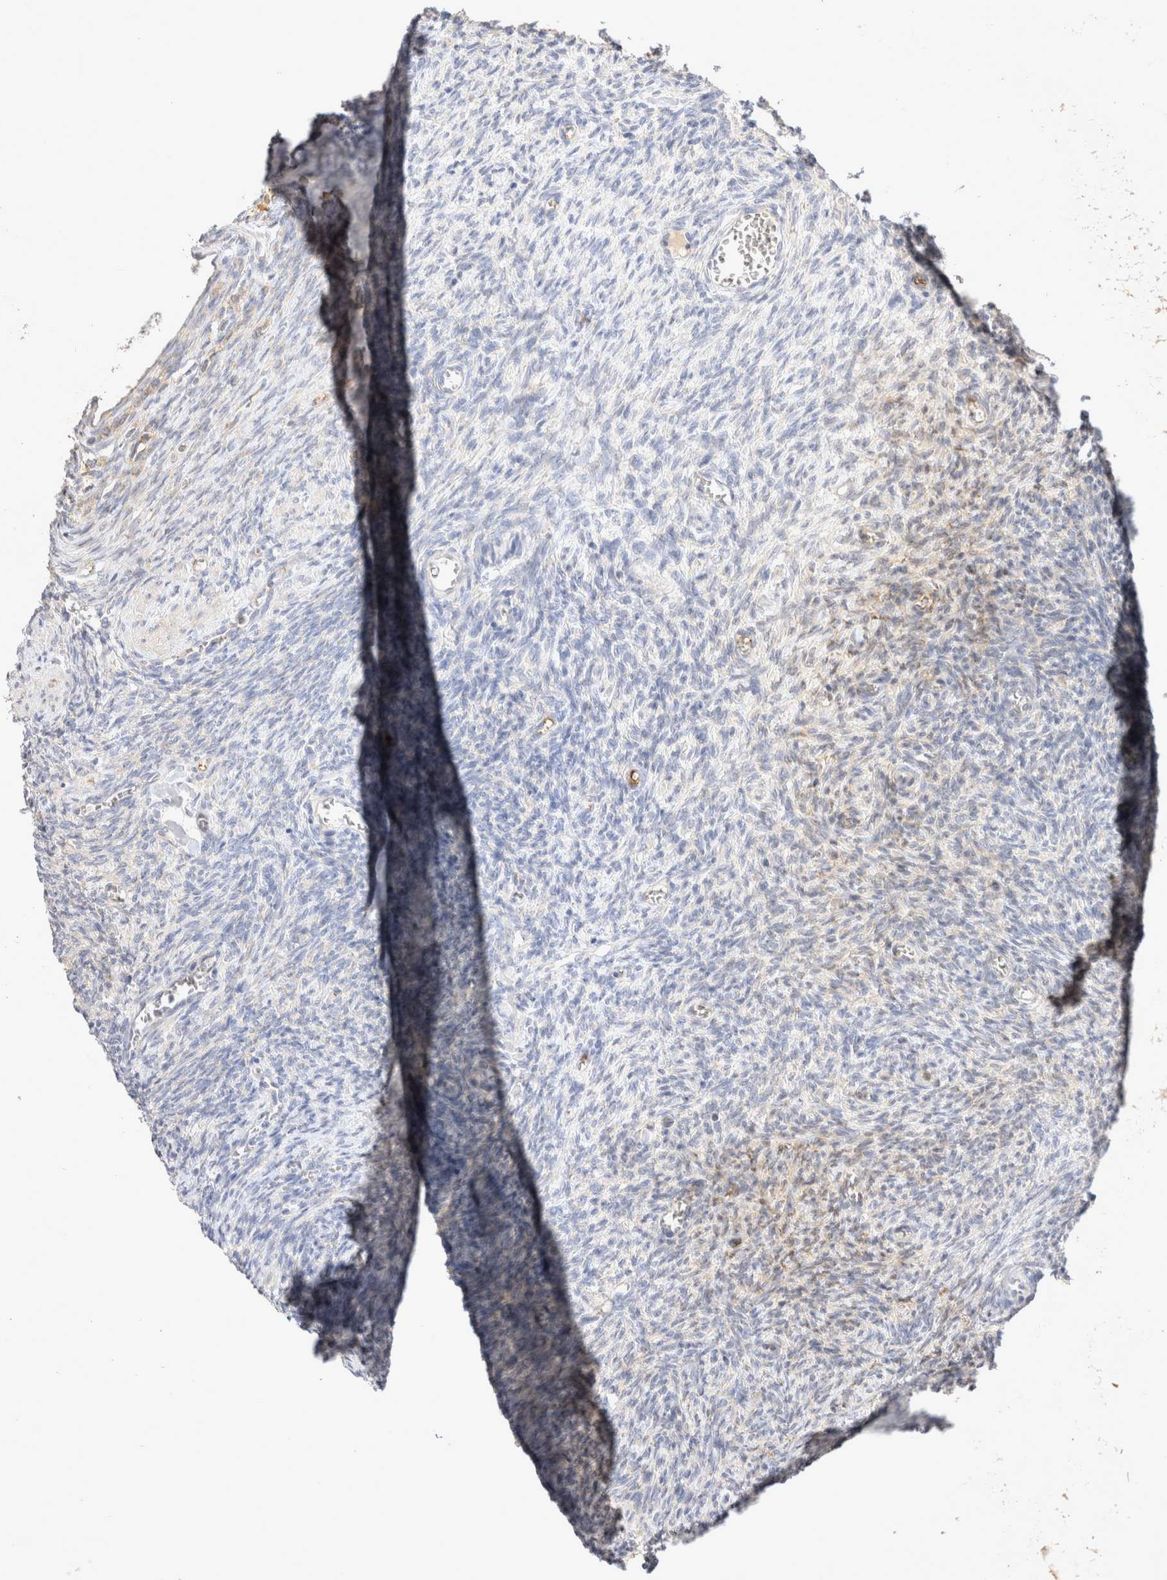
{"staining": {"intensity": "weak", "quantity": ">75%", "location": "cytoplasmic/membranous"}, "tissue": "ovary", "cell_type": "Follicle cells", "image_type": "normal", "snomed": [{"axis": "morphology", "description": "Normal tissue, NOS"}, {"axis": "topography", "description": "Ovary"}], "caption": "The image demonstrates a brown stain indicating the presence of a protein in the cytoplasmic/membranous of follicle cells in ovary. The protein of interest is shown in brown color, while the nuclei are stained blue.", "gene": "EIF4G3", "patient": {"sex": "female", "age": 27}}